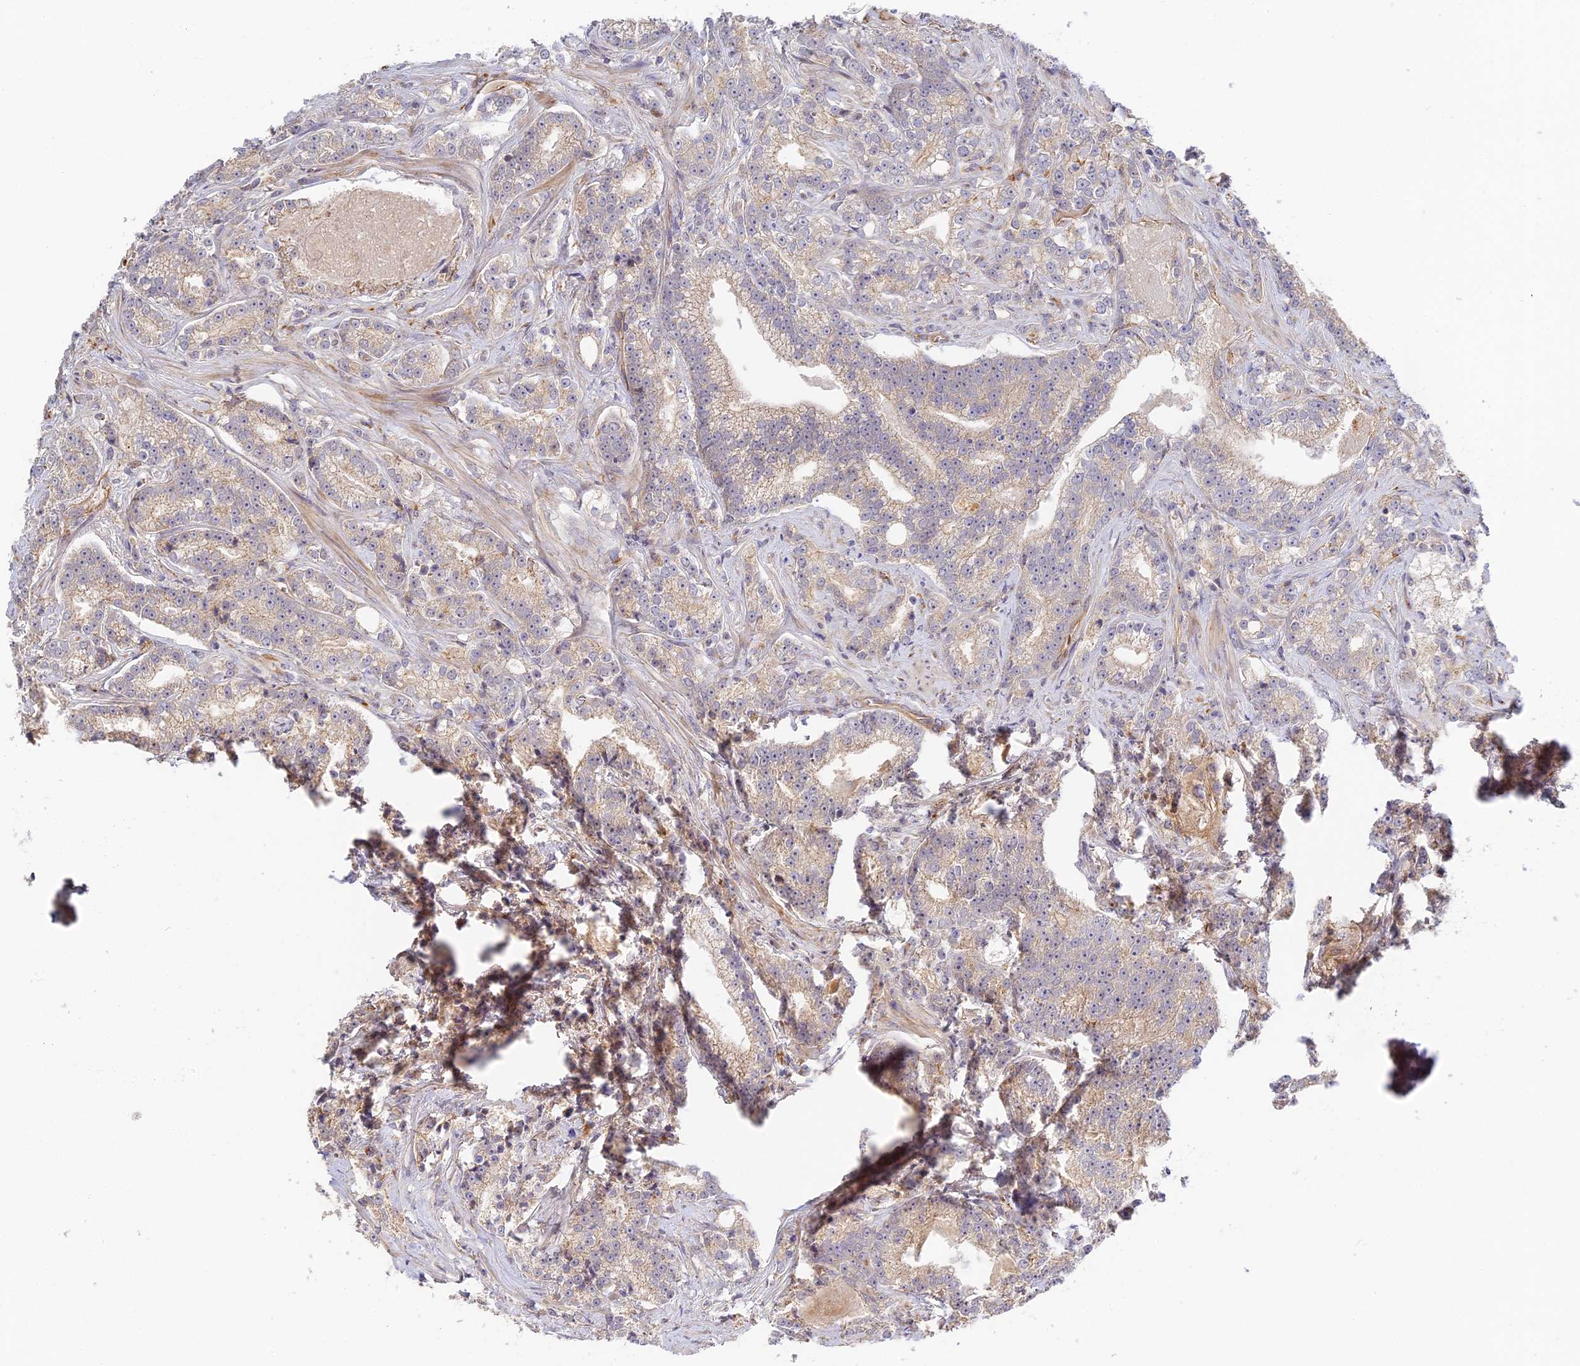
{"staining": {"intensity": "weak", "quantity": "25%-75%", "location": "cytoplasmic/membranous"}, "tissue": "prostate cancer", "cell_type": "Tumor cells", "image_type": "cancer", "snomed": [{"axis": "morphology", "description": "Adenocarcinoma, High grade"}, {"axis": "topography", "description": "Prostate"}], "caption": "Immunohistochemistry staining of prostate cancer, which exhibits low levels of weak cytoplasmic/membranous staining in approximately 25%-75% of tumor cells indicating weak cytoplasmic/membranous protein expression. The staining was performed using DAB (3,3'-diaminobenzidine) (brown) for protein detection and nuclei were counterstained in hematoxylin (blue).", "gene": "MISP3", "patient": {"sex": "male", "age": 67}}